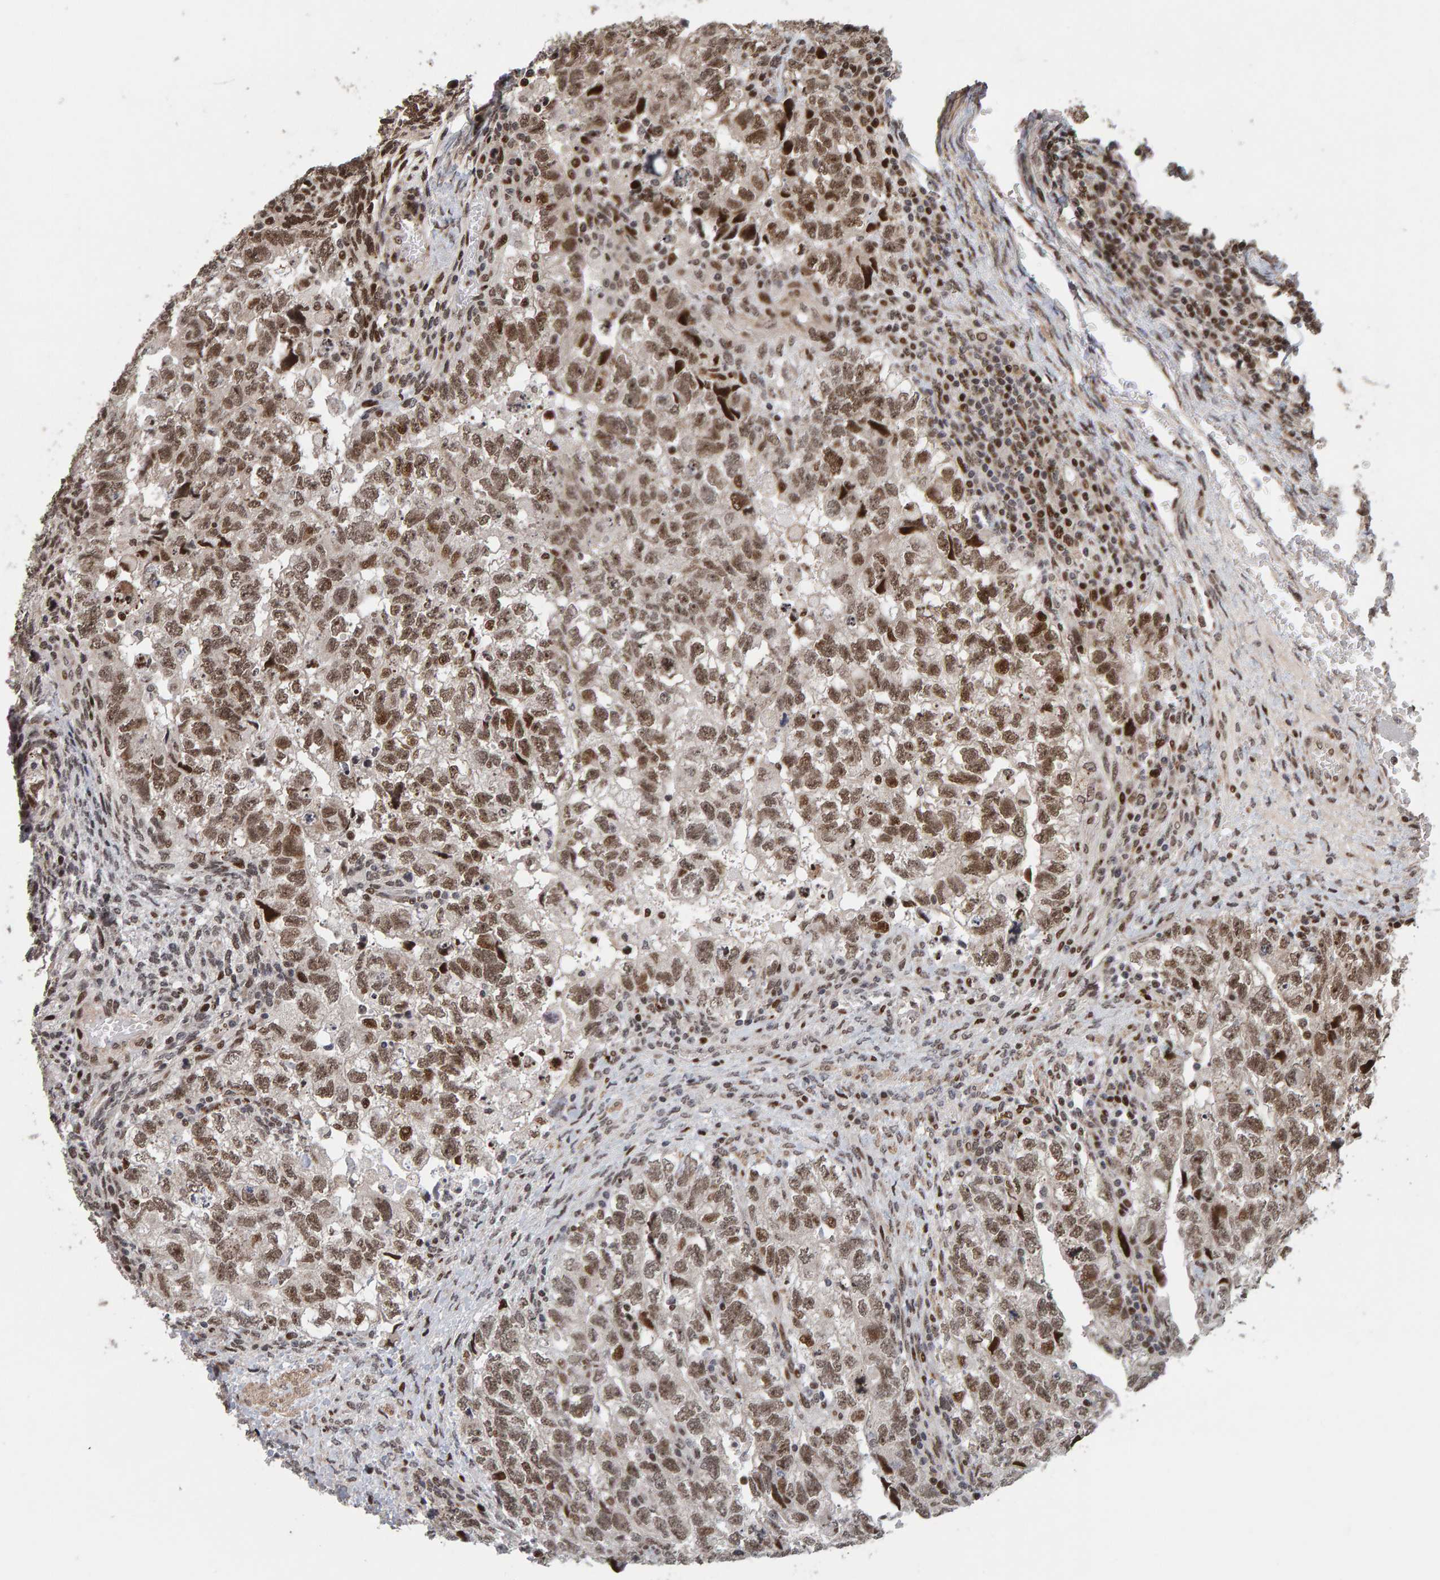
{"staining": {"intensity": "moderate", "quantity": ">75%", "location": "nuclear"}, "tissue": "testis cancer", "cell_type": "Tumor cells", "image_type": "cancer", "snomed": [{"axis": "morphology", "description": "Carcinoma, Embryonal, NOS"}, {"axis": "topography", "description": "Testis"}], "caption": "IHC (DAB) staining of embryonal carcinoma (testis) demonstrates moderate nuclear protein staining in about >75% of tumor cells. The staining was performed using DAB (3,3'-diaminobenzidine), with brown indicating positive protein expression. Nuclei are stained blue with hematoxylin.", "gene": "CHD4", "patient": {"sex": "male", "age": 36}}